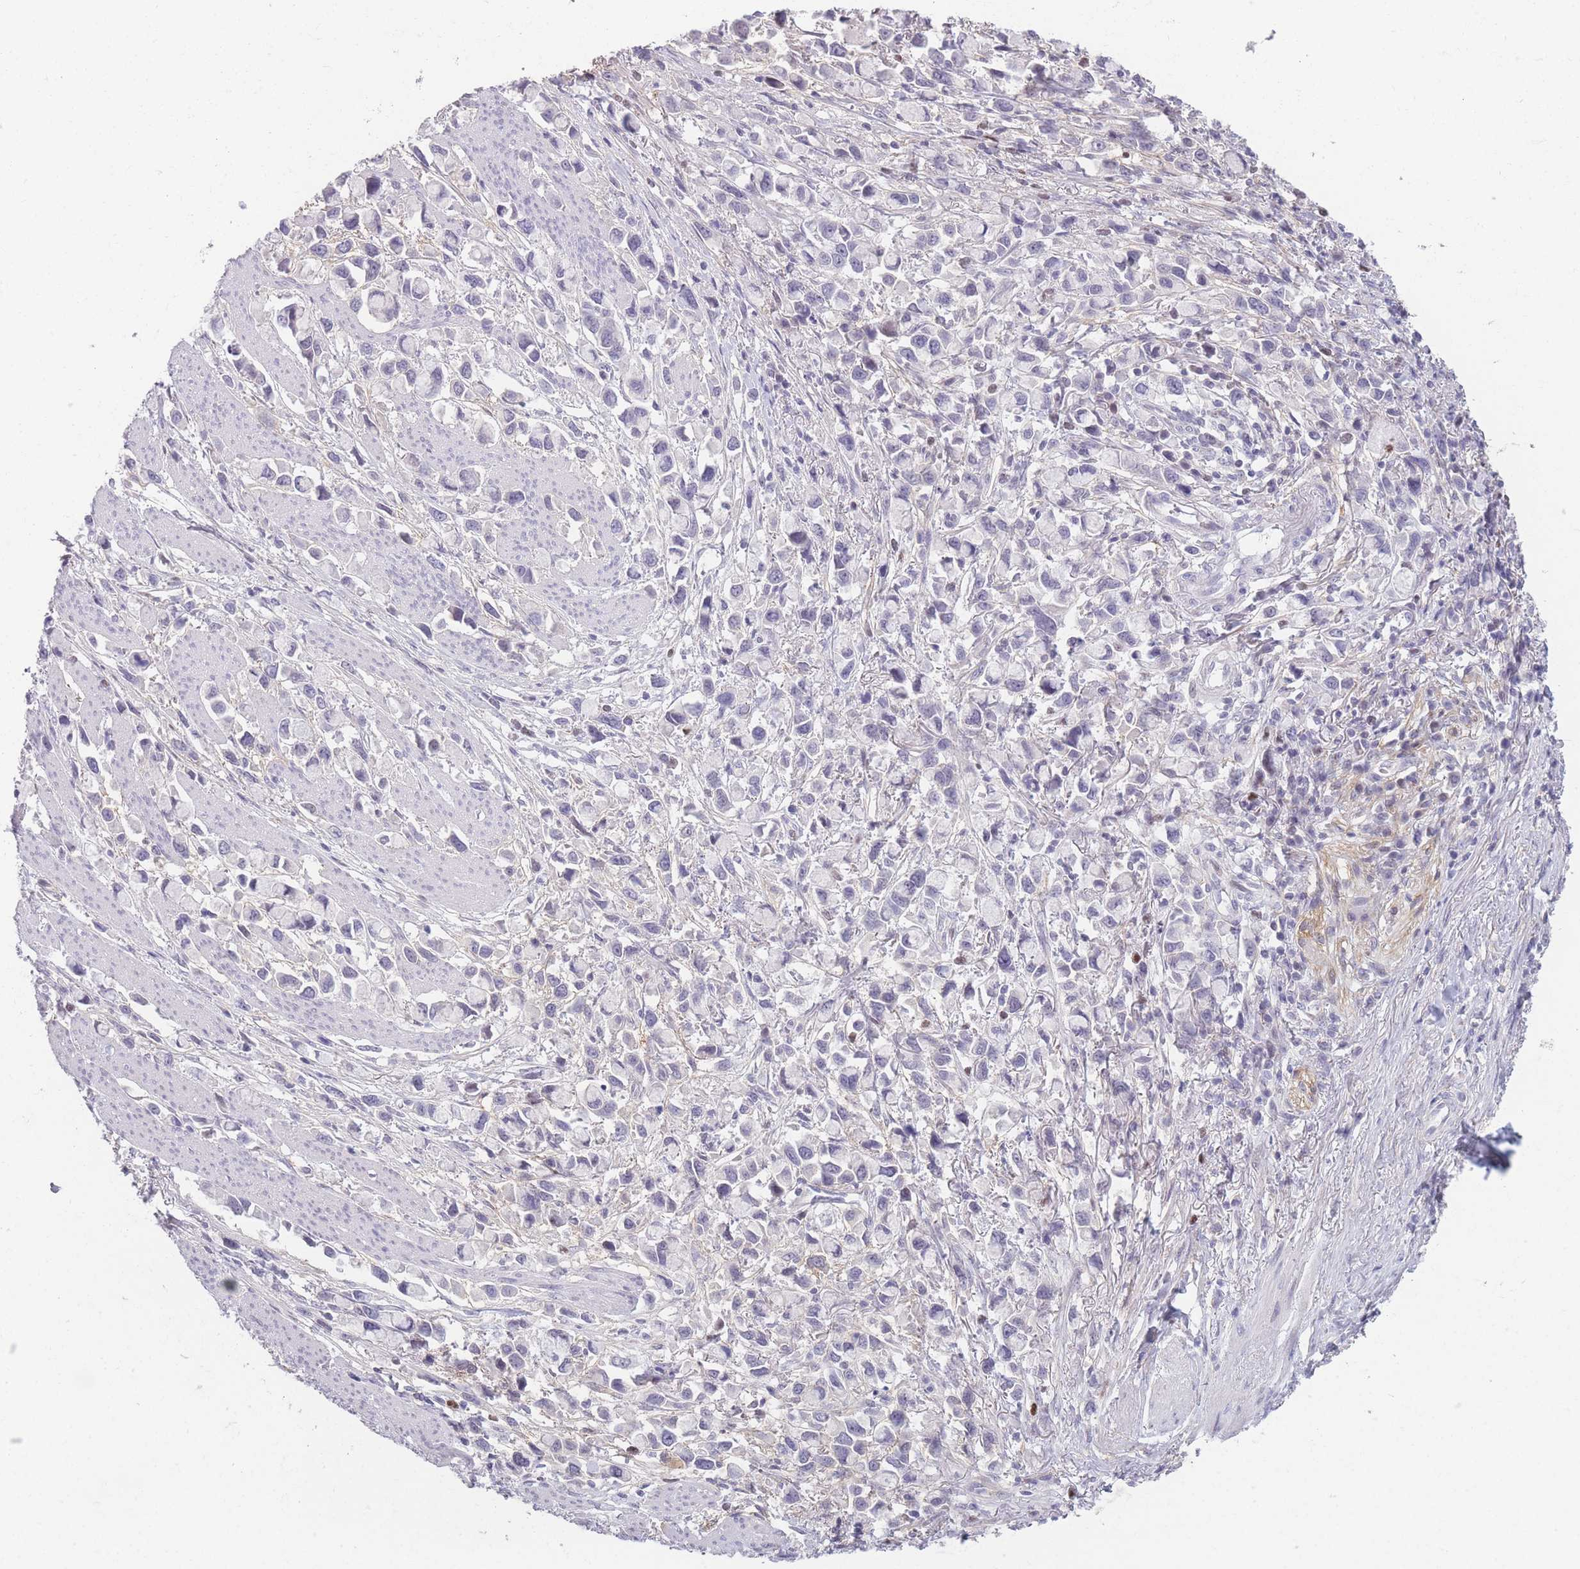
{"staining": {"intensity": "negative", "quantity": "none", "location": "none"}, "tissue": "stomach cancer", "cell_type": "Tumor cells", "image_type": "cancer", "snomed": [{"axis": "morphology", "description": "Adenocarcinoma, NOS"}, {"axis": "topography", "description": "Stomach"}], "caption": "The image exhibits no staining of tumor cells in stomach cancer. (Stains: DAB (3,3'-diaminobenzidine) immunohistochemistry with hematoxylin counter stain, Microscopy: brightfield microscopy at high magnification).", "gene": "ZNF439", "patient": {"sex": "female", "age": 81}}